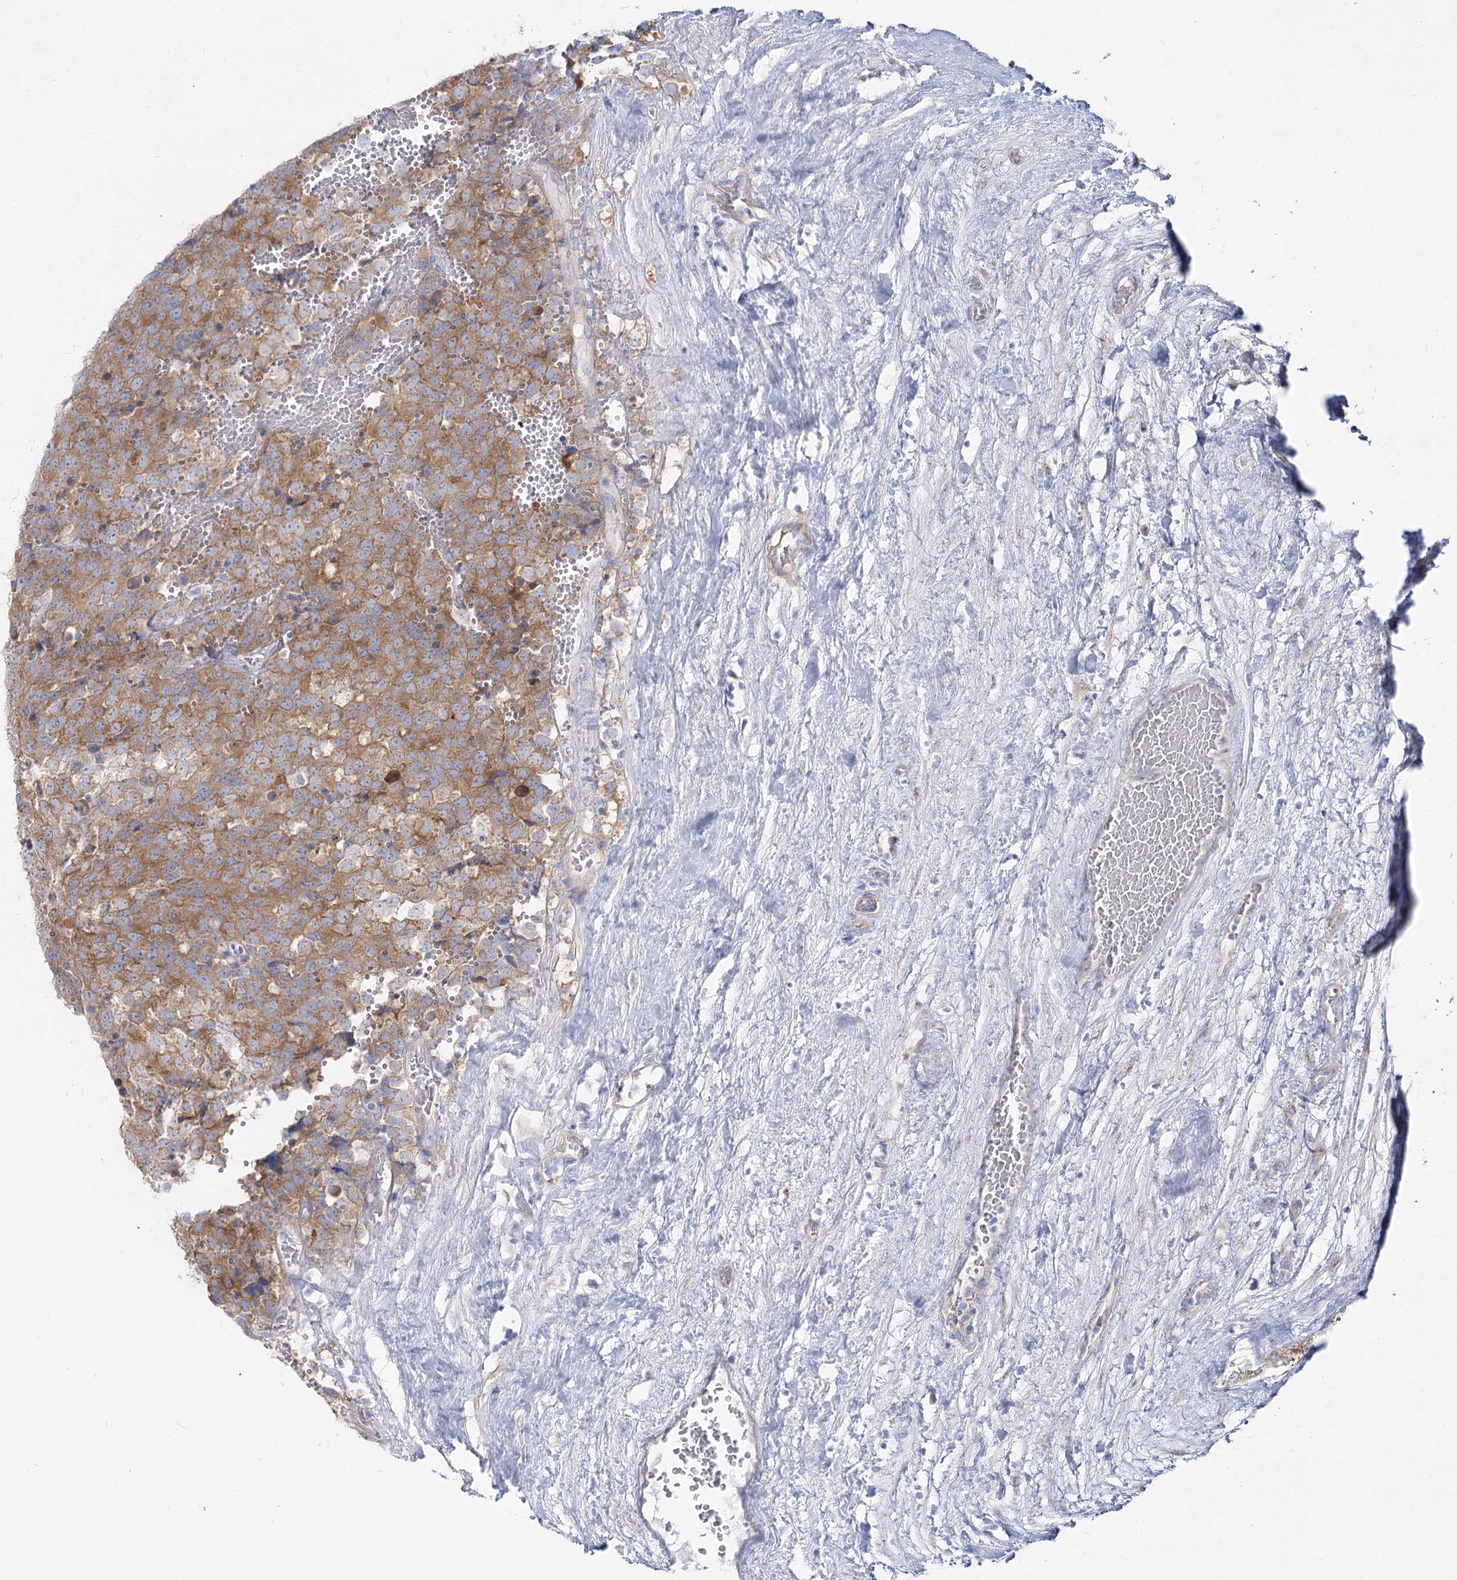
{"staining": {"intensity": "moderate", "quantity": ">75%", "location": "cytoplasmic/membranous"}, "tissue": "testis cancer", "cell_type": "Tumor cells", "image_type": "cancer", "snomed": [{"axis": "morphology", "description": "Seminoma, NOS"}, {"axis": "topography", "description": "Testis"}], "caption": "Immunohistochemical staining of human testis cancer (seminoma) reveals medium levels of moderate cytoplasmic/membranous protein positivity in approximately >75% of tumor cells. (DAB = brown stain, brightfield microscopy at high magnification).", "gene": "SUOX", "patient": {"sex": "male", "age": 71}}